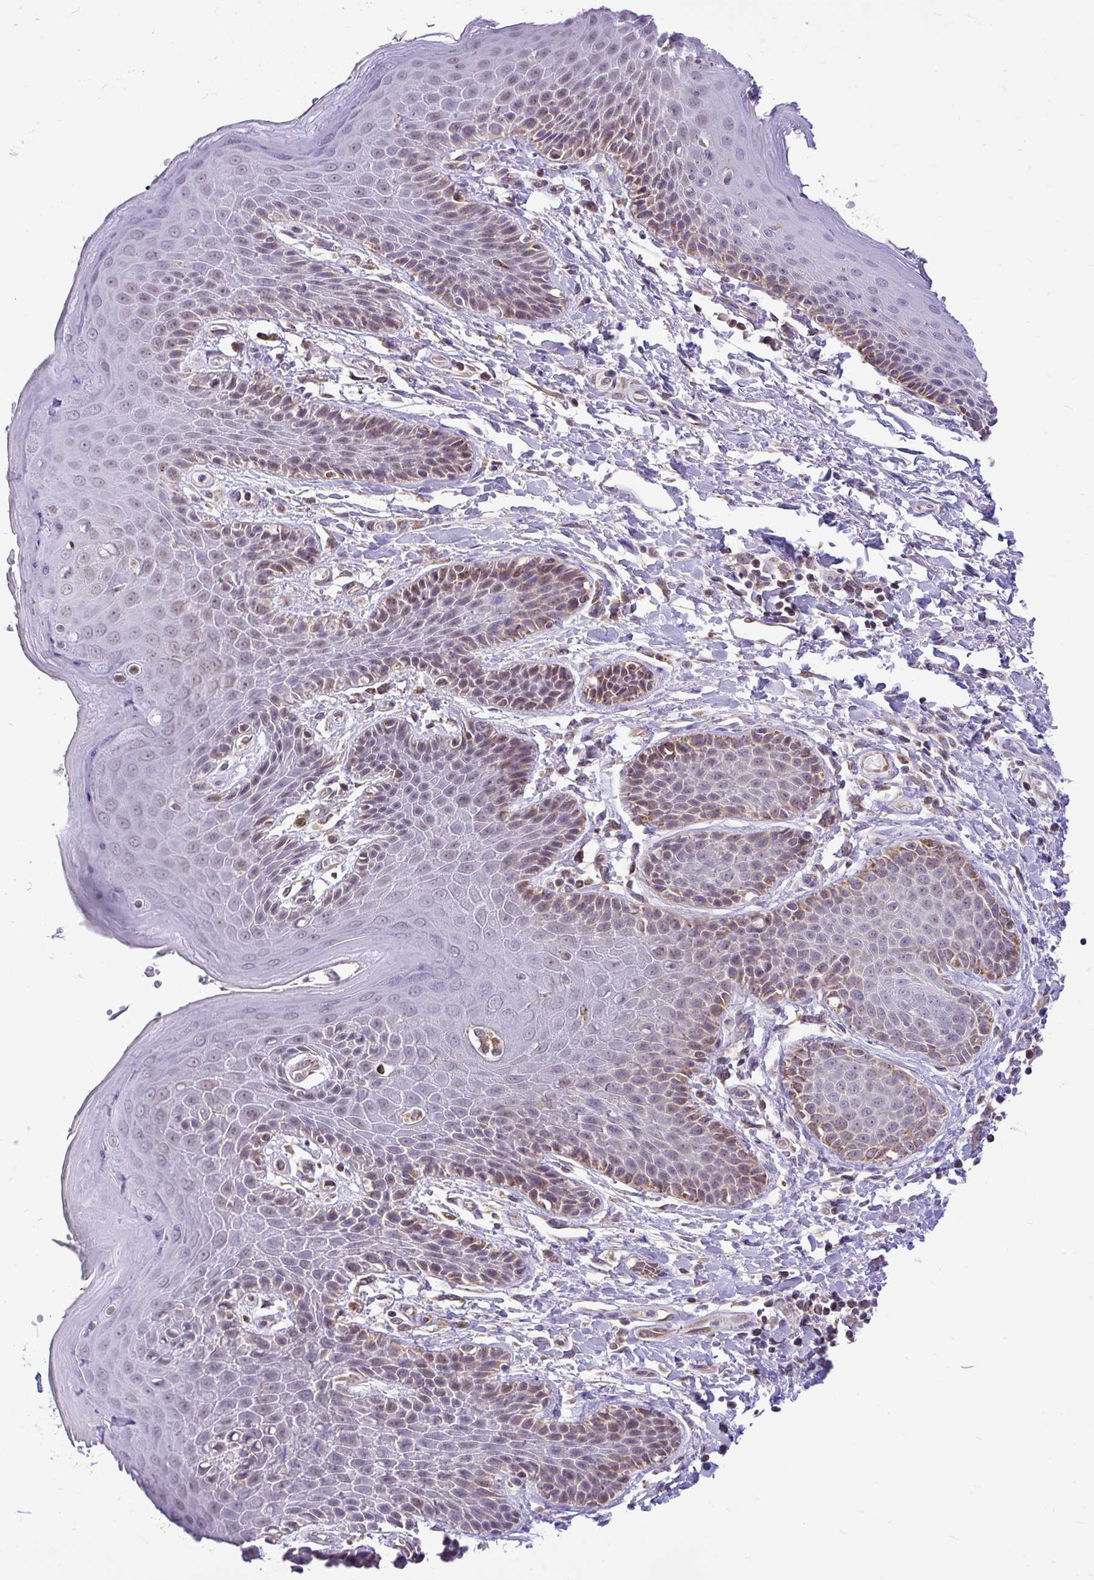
{"staining": {"intensity": "moderate", "quantity": "<25%", "location": "cytoplasmic/membranous"}, "tissue": "skin", "cell_type": "Epidermal cells", "image_type": "normal", "snomed": [{"axis": "morphology", "description": "Normal tissue, NOS"}, {"axis": "topography", "description": "Peripheral nerve tissue"}], "caption": "Moderate cytoplasmic/membranous staining for a protein is identified in about <25% of epidermal cells of unremarkable skin using immunohistochemistry.", "gene": "PYCR2", "patient": {"sex": "male", "age": 51}}